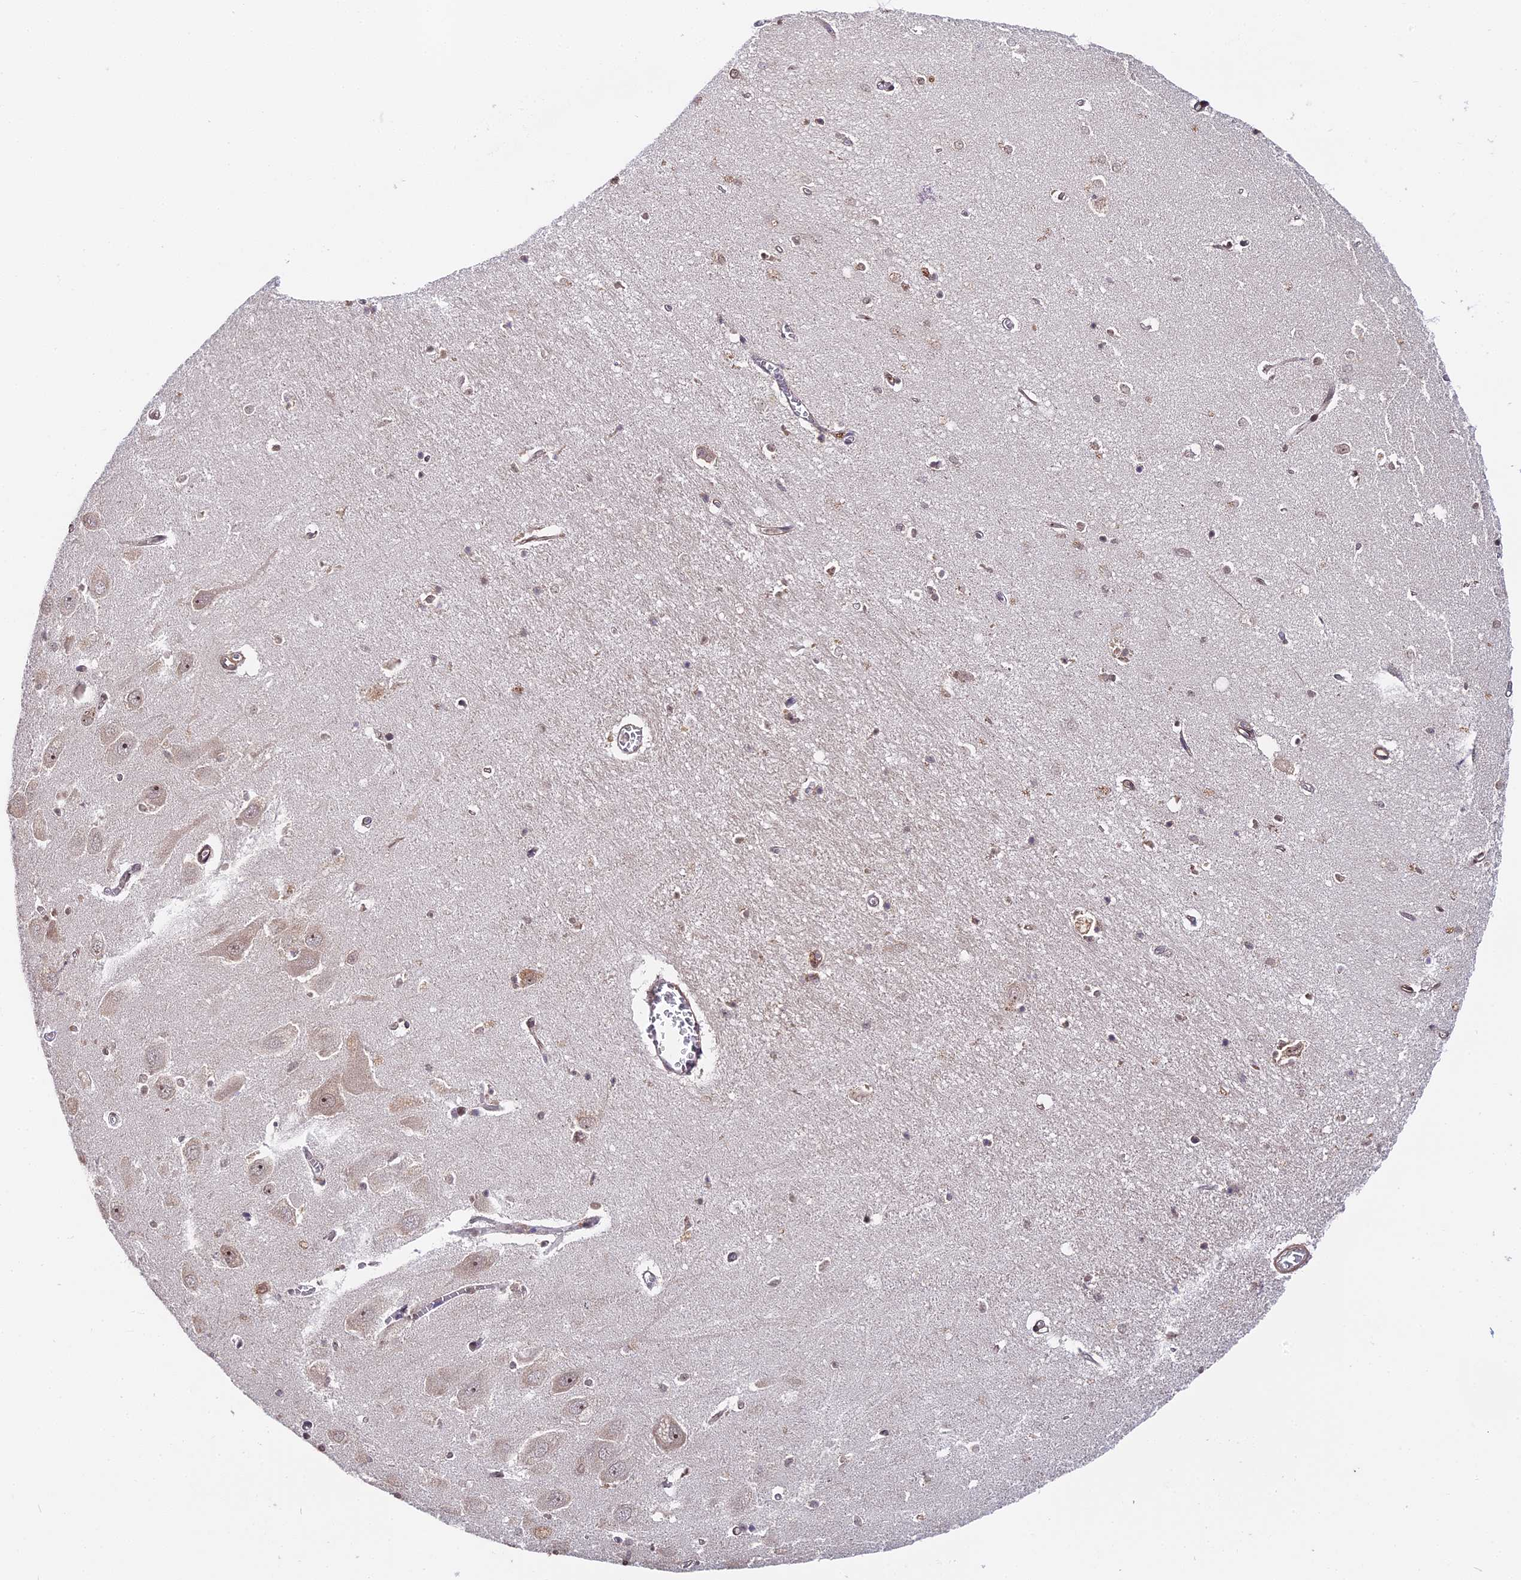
{"staining": {"intensity": "moderate", "quantity": "<25%", "location": "nuclear"}, "tissue": "hippocampus", "cell_type": "Glial cells", "image_type": "normal", "snomed": [{"axis": "morphology", "description": "Normal tissue, NOS"}, {"axis": "topography", "description": "Hippocampus"}], "caption": "DAB (3,3'-diaminobenzidine) immunohistochemical staining of benign human hippocampus displays moderate nuclear protein positivity in approximately <25% of glial cells. (DAB (3,3'-diaminobenzidine) IHC with brightfield microscopy, high magnification).", "gene": "IMPACT", "patient": {"sex": "female", "age": 64}}